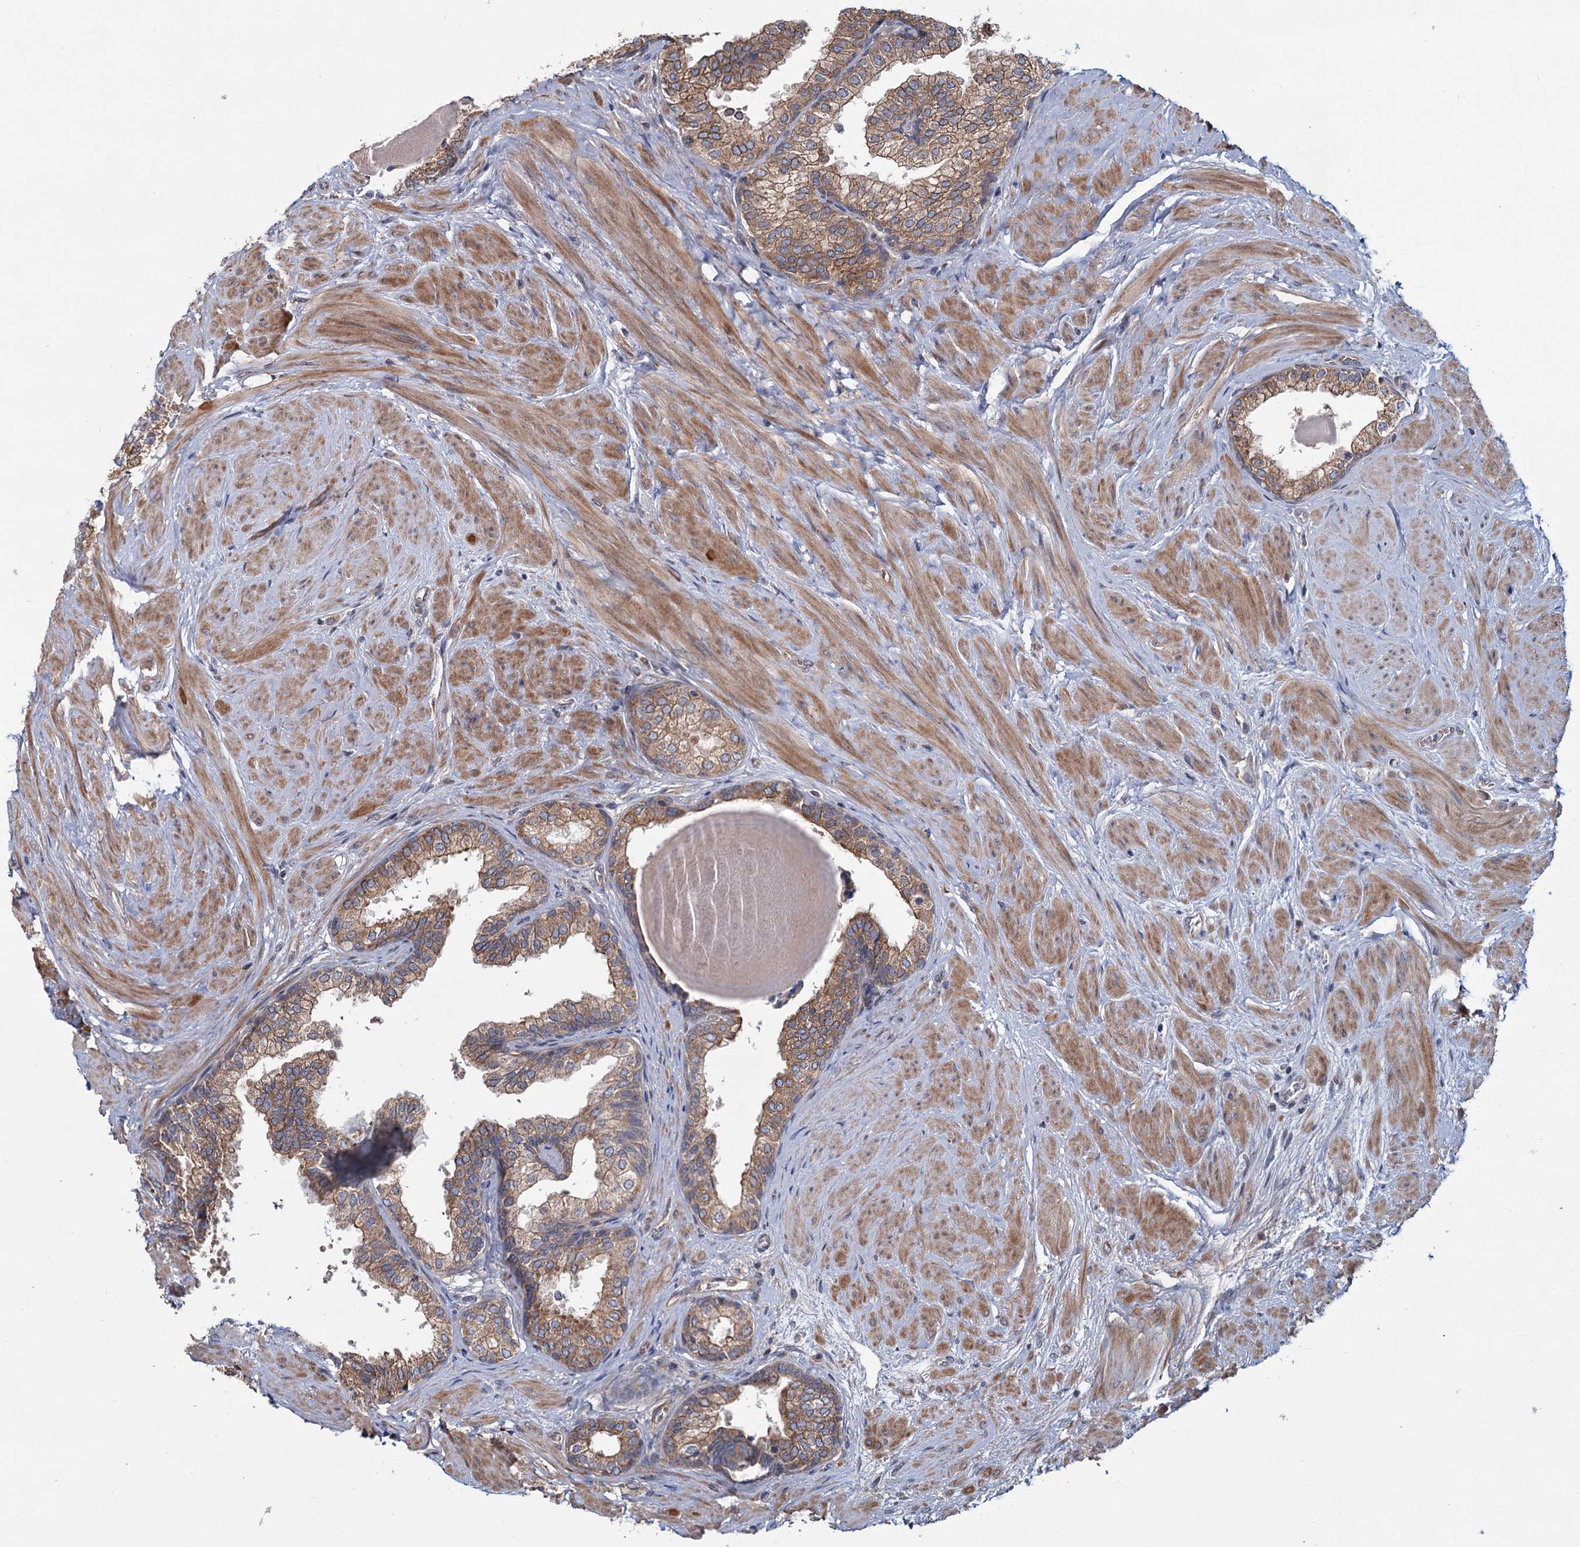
{"staining": {"intensity": "moderate", "quantity": ">75%", "location": "cytoplasmic/membranous"}, "tissue": "prostate", "cell_type": "Glandular cells", "image_type": "normal", "snomed": [{"axis": "morphology", "description": "Normal tissue, NOS"}, {"axis": "topography", "description": "Prostate"}], "caption": "The histopathology image demonstrates staining of normal prostate, revealing moderate cytoplasmic/membranous protein positivity (brown color) within glandular cells.", "gene": "MTRR", "patient": {"sex": "male", "age": 48}}